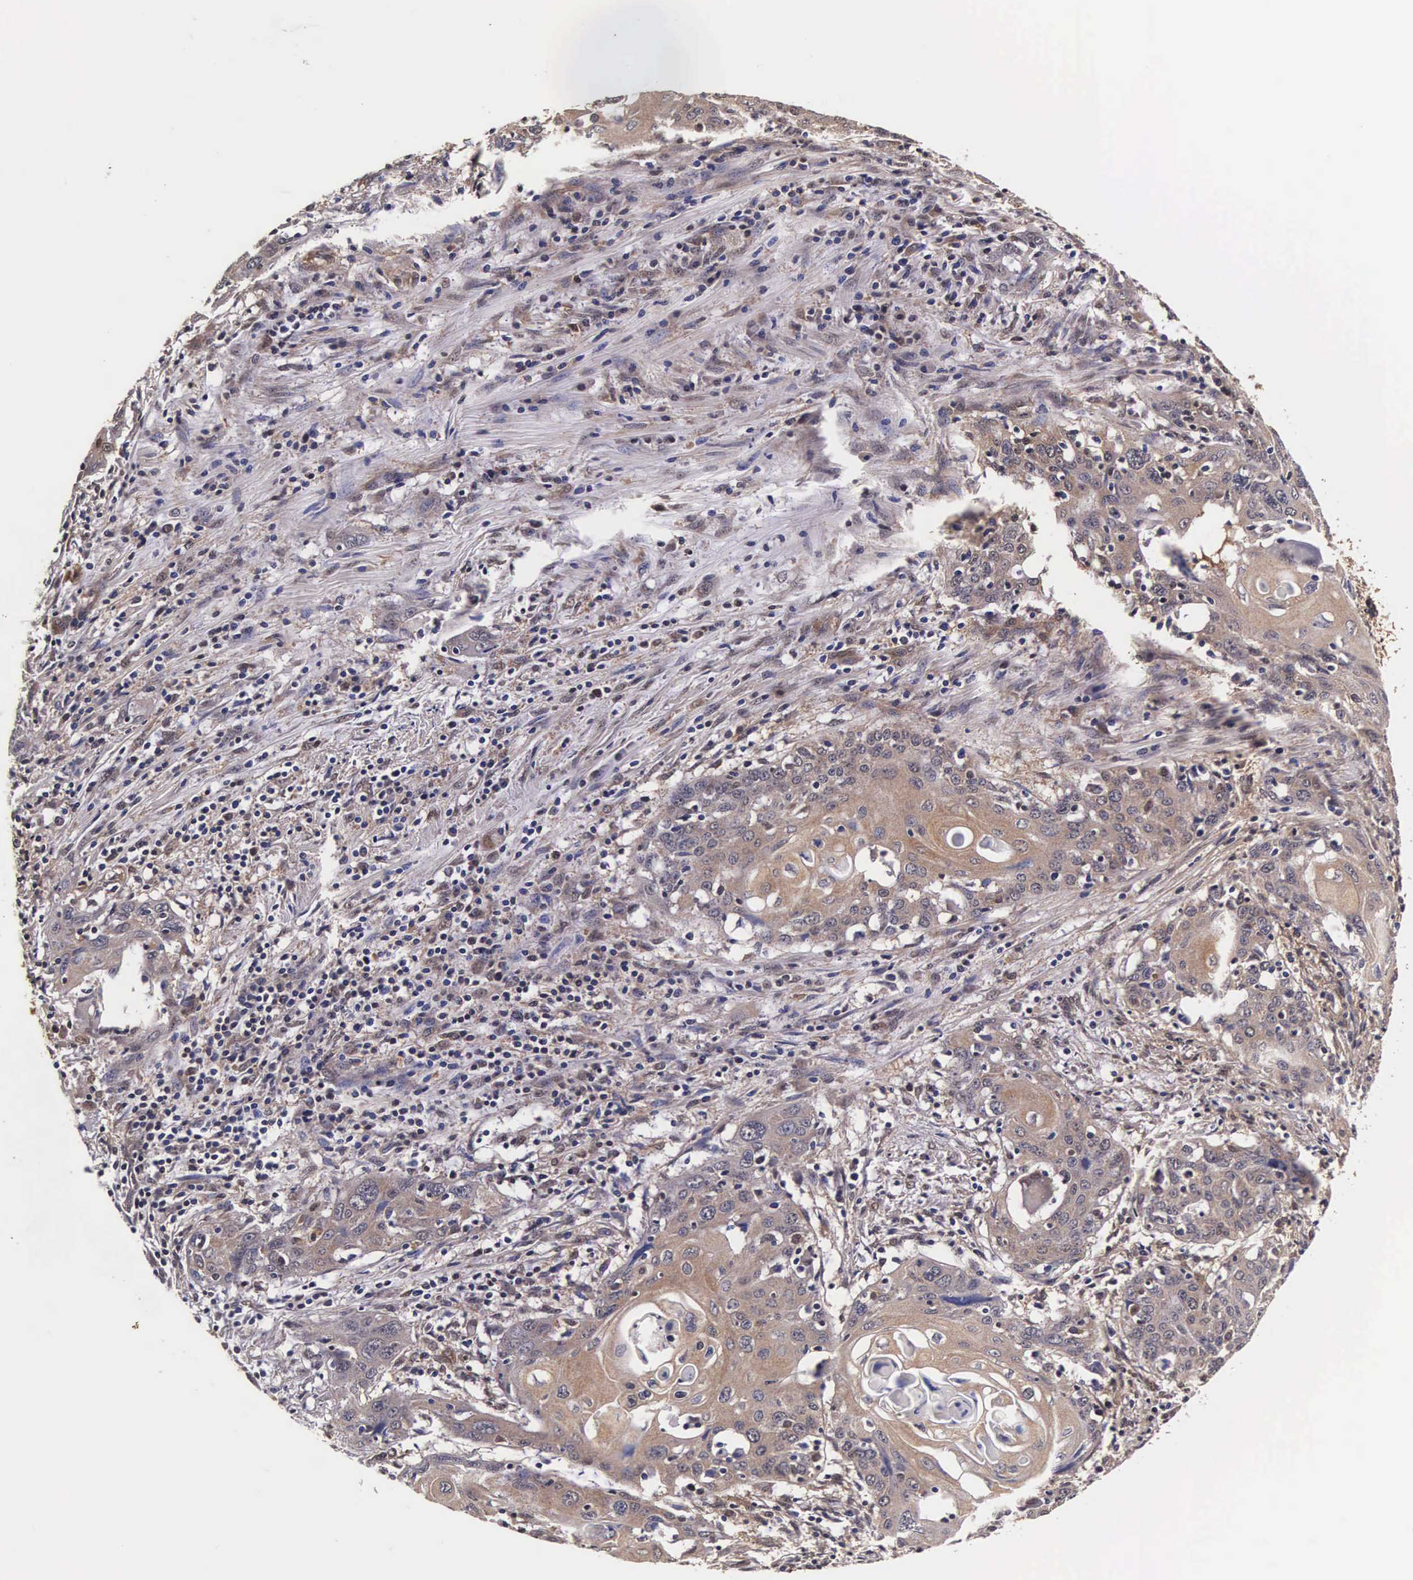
{"staining": {"intensity": "weak", "quantity": "25%-75%", "location": "cytoplasmic/membranous,nuclear"}, "tissue": "cervical cancer", "cell_type": "Tumor cells", "image_type": "cancer", "snomed": [{"axis": "morphology", "description": "Squamous cell carcinoma, NOS"}, {"axis": "topography", "description": "Cervix"}], "caption": "Immunohistochemistry (IHC) (DAB (3,3'-diaminobenzidine)) staining of cervical cancer (squamous cell carcinoma) shows weak cytoplasmic/membranous and nuclear protein positivity in about 25%-75% of tumor cells.", "gene": "TECPR2", "patient": {"sex": "female", "age": 54}}